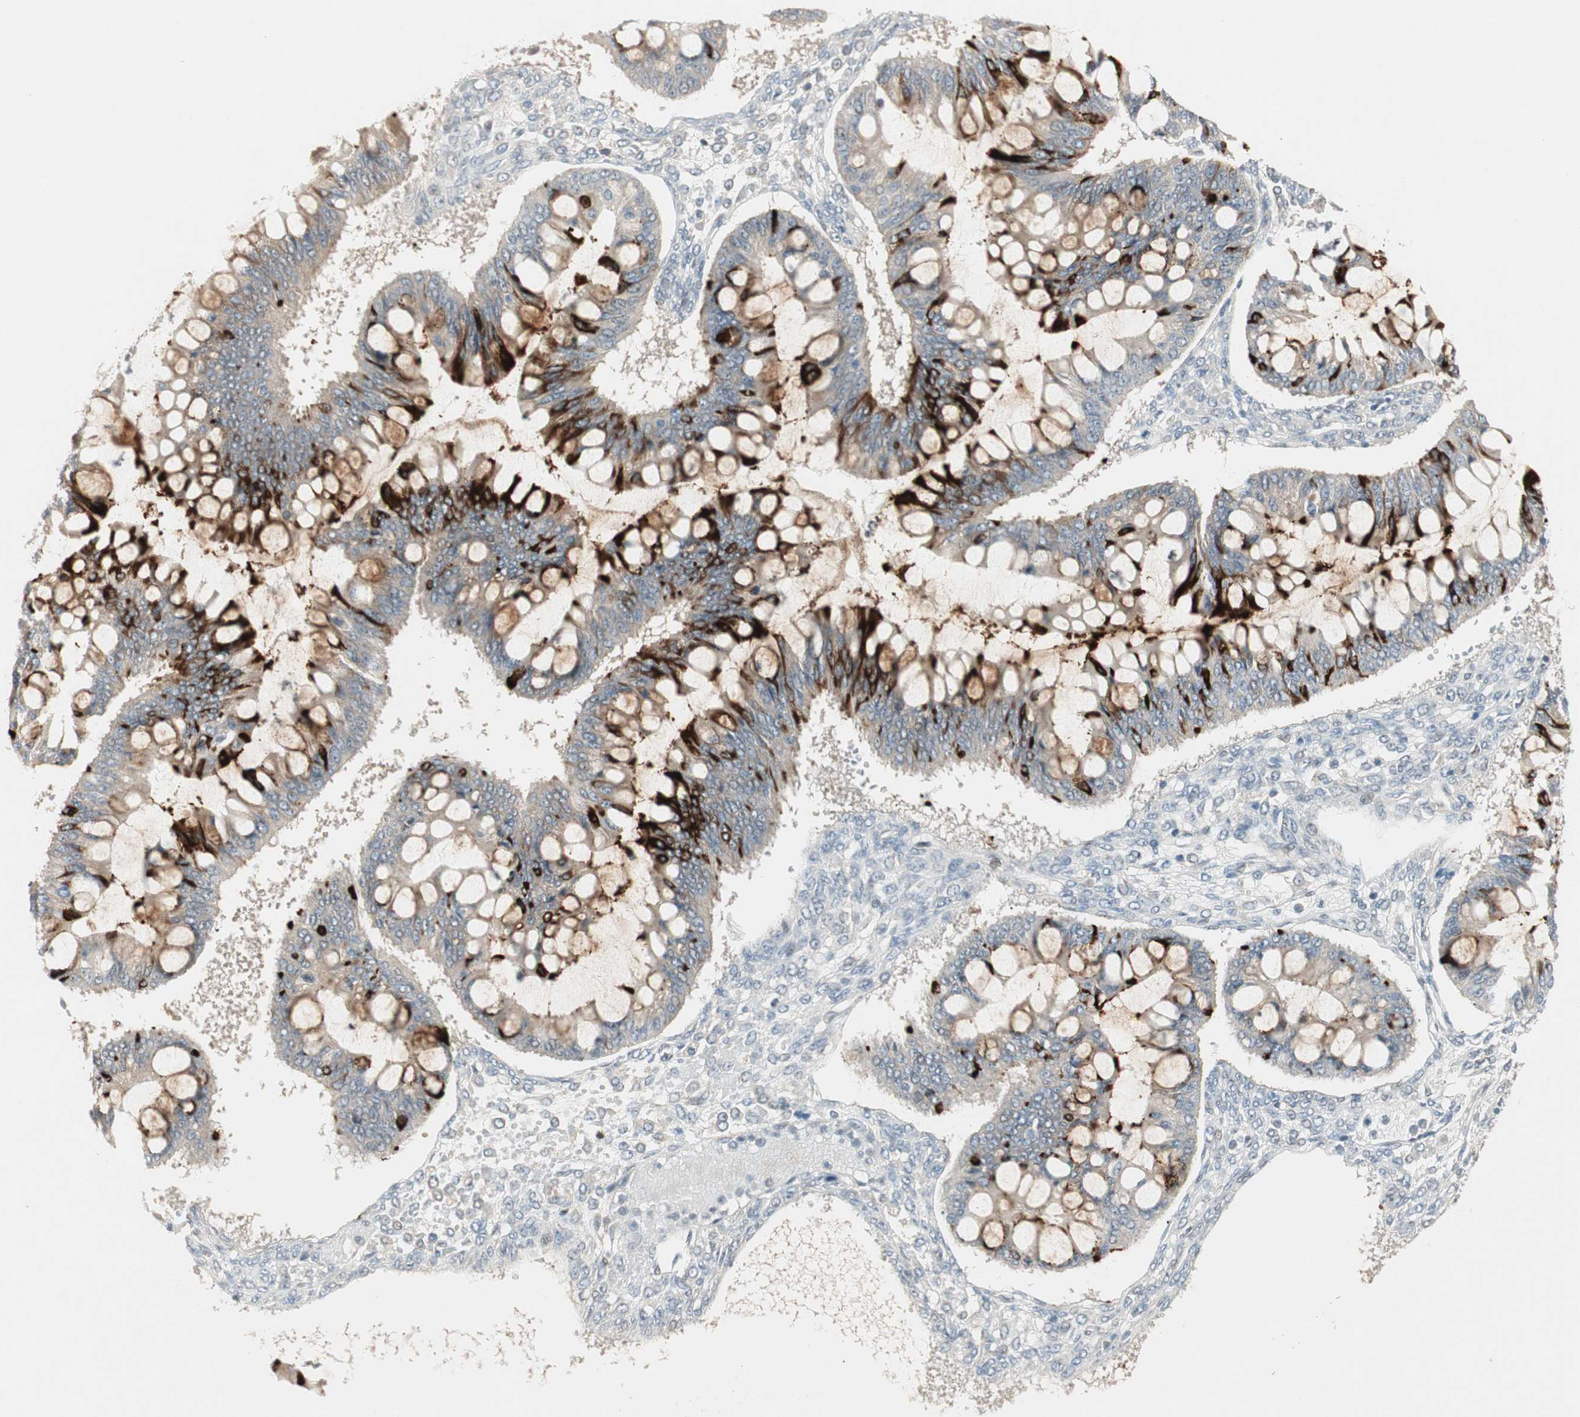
{"staining": {"intensity": "strong", "quantity": "<25%", "location": "cytoplasmic/membranous"}, "tissue": "ovarian cancer", "cell_type": "Tumor cells", "image_type": "cancer", "snomed": [{"axis": "morphology", "description": "Cystadenocarcinoma, mucinous, NOS"}, {"axis": "topography", "description": "Ovary"}], "caption": "There is medium levels of strong cytoplasmic/membranous expression in tumor cells of ovarian mucinous cystadenocarcinoma, as demonstrated by immunohistochemical staining (brown color).", "gene": "ACSL5", "patient": {"sex": "female", "age": 73}}